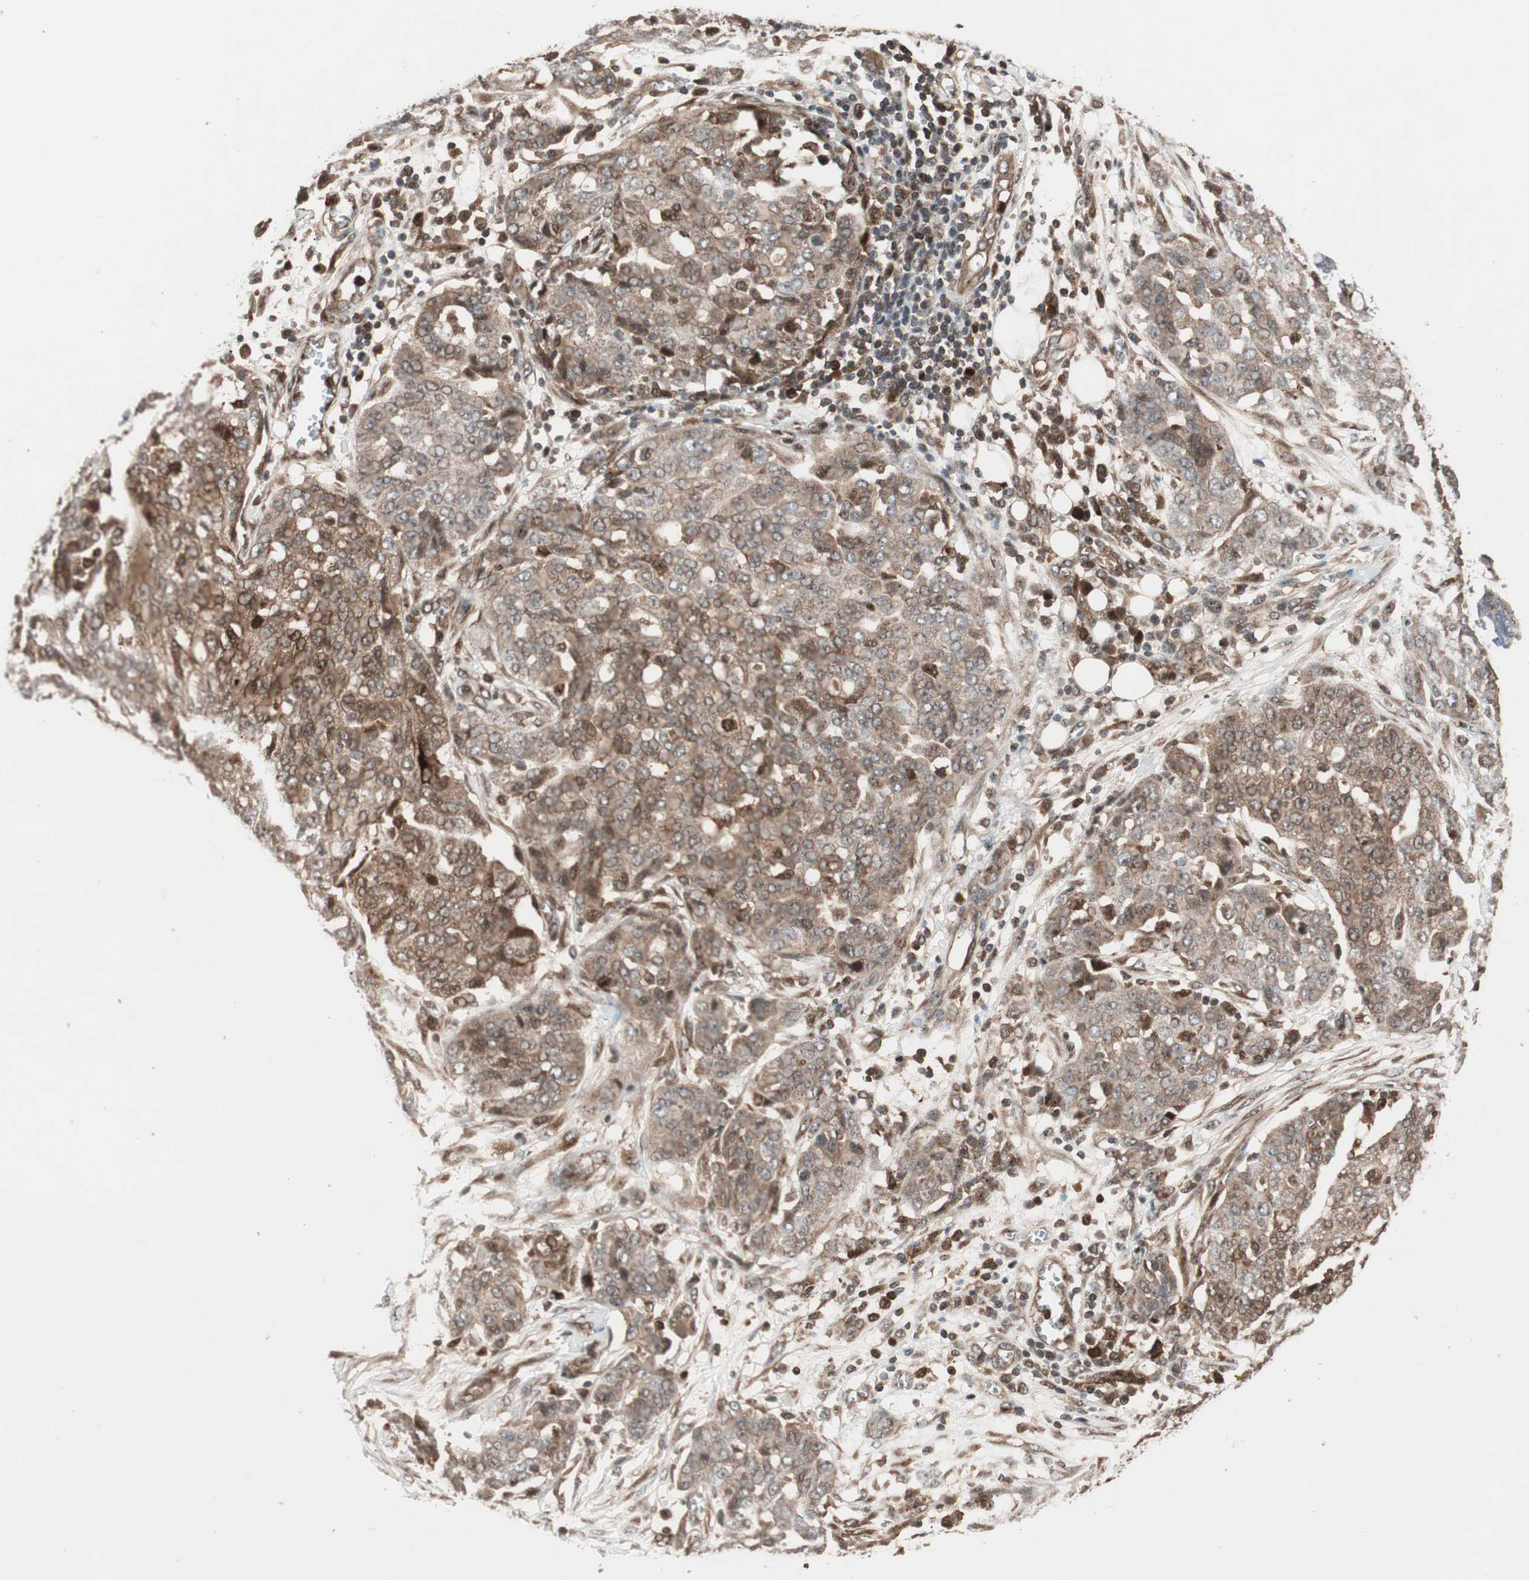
{"staining": {"intensity": "moderate", "quantity": ">75%", "location": "cytoplasmic/membranous"}, "tissue": "ovarian cancer", "cell_type": "Tumor cells", "image_type": "cancer", "snomed": [{"axis": "morphology", "description": "Cystadenocarcinoma, serous, NOS"}, {"axis": "topography", "description": "Soft tissue"}, {"axis": "topography", "description": "Ovary"}], "caption": "The image shows staining of serous cystadenocarcinoma (ovarian), revealing moderate cytoplasmic/membranous protein staining (brown color) within tumor cells.", "gene": "PRKG2", "patient": {"sex": "female", "age": 57}}